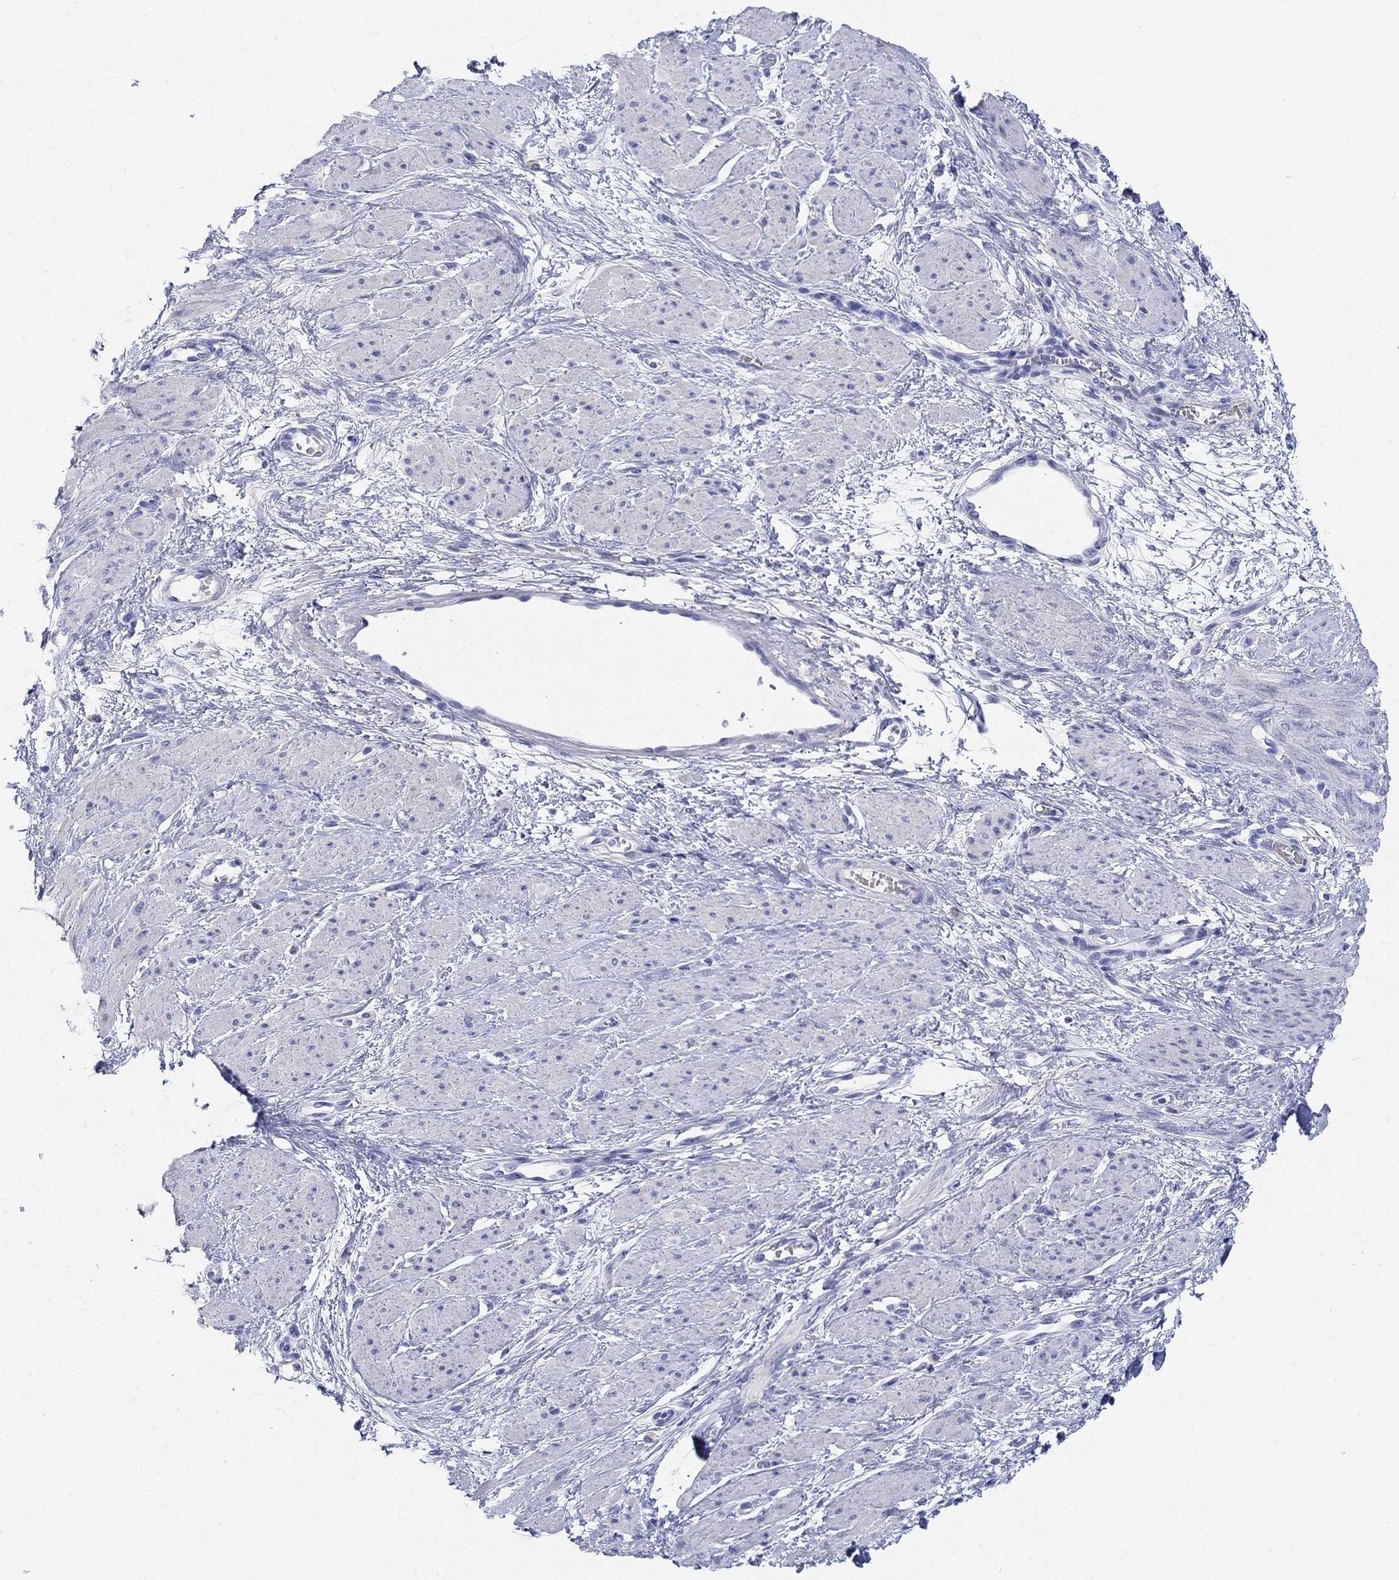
{"staining": {"intensity": "negative", "quantity": "none", "location": "none"}, "tissue": "smooth muscle", "cell_type": "Smooth muscle cells", "image_type": "normal", "snomed": [{"axis": "morphology", "description": "Normal tissue, NOS"}, {"axis": "topography", "description": "Smooth muscle"}, {"axis": "topography", "description": "Uterus"}], "caption": "This is an IHC micrograph of benign human smooth muscle. There is no positivity in smooth muscle cells.", "gene": "GRIA3", "patient": {"sex": "female", "age": 39}}